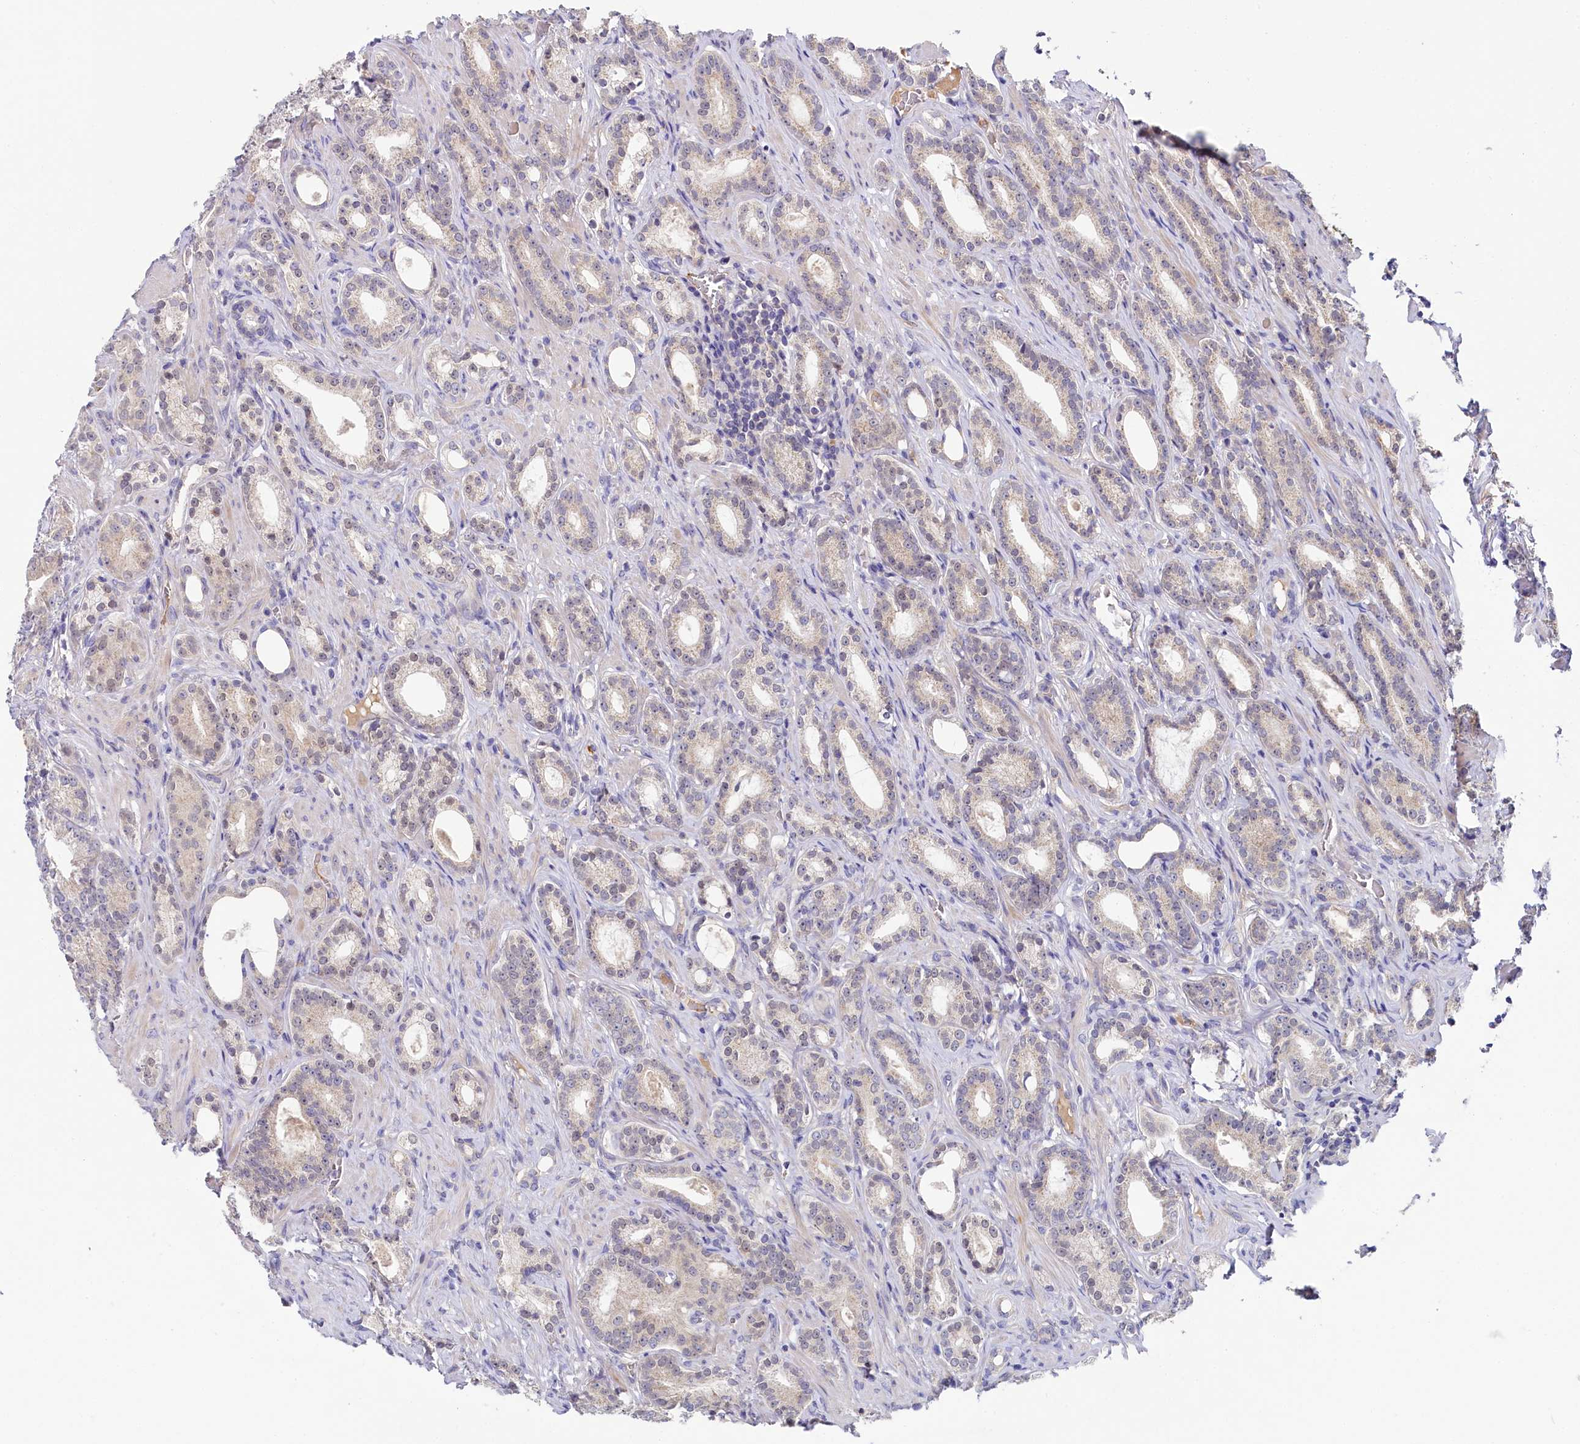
{"staining": {"intensity": "weak", "quantity": "<25%", "location": "cytoplasmic/membranous"}, "tissue": "prostate cancer", "cell_type": "Tumor cells", "image_type": "cancer", "snomed": [{"axis": "morphology", "description": "Adenocarcinoma, Low grade"}, {"axis": "topography", "description": "Prostate"}], "caption": "The immunohistochemistry histopathology image has no significant expression in tumor cells of prostate cancer tissue.", "gene": "SPINK9", "patient": {"sex": "male", "age": 71}}